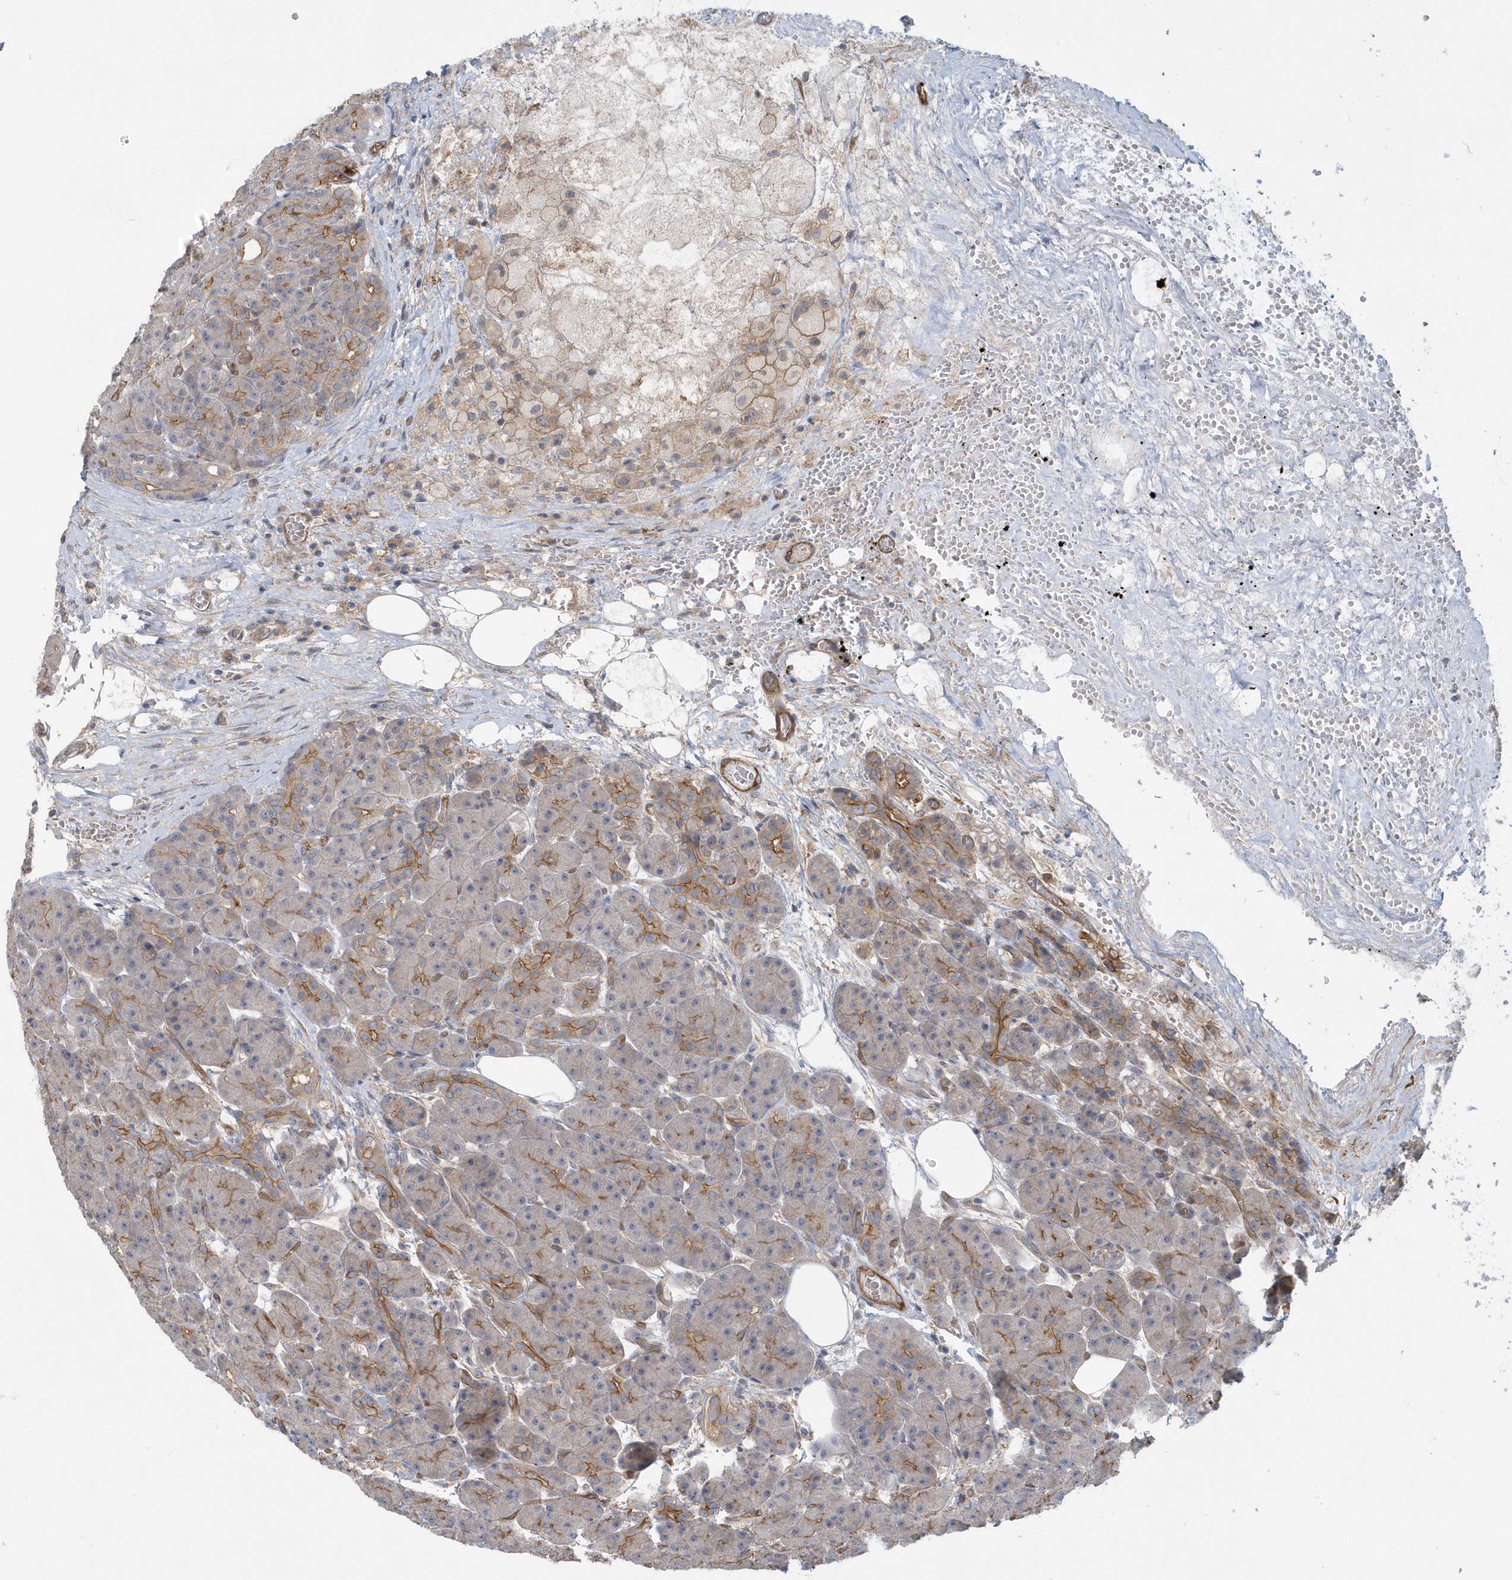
{"staining": {"intensity": "moderate", "quantity": "<25%", "location": "cytoplasmic/membranous"}, "tissue": "pancreas", "cell_type": "Exocrine glandular cells", "image_type": "normal", "snomed": [{"axis": "morphology", "description": "Normal tissue, NOS"}, {"axis": "topography", "description": "Pancreas"}], "caption": "Immunohistochemical staining of normal human pancreas reveals <25% levels of moderate cytoplasmic/membranous protein positivity in approximately <25% of exocrine glandular cells.", "gene": "RAI14", "patient": {"sex": "male", "age": 63}}